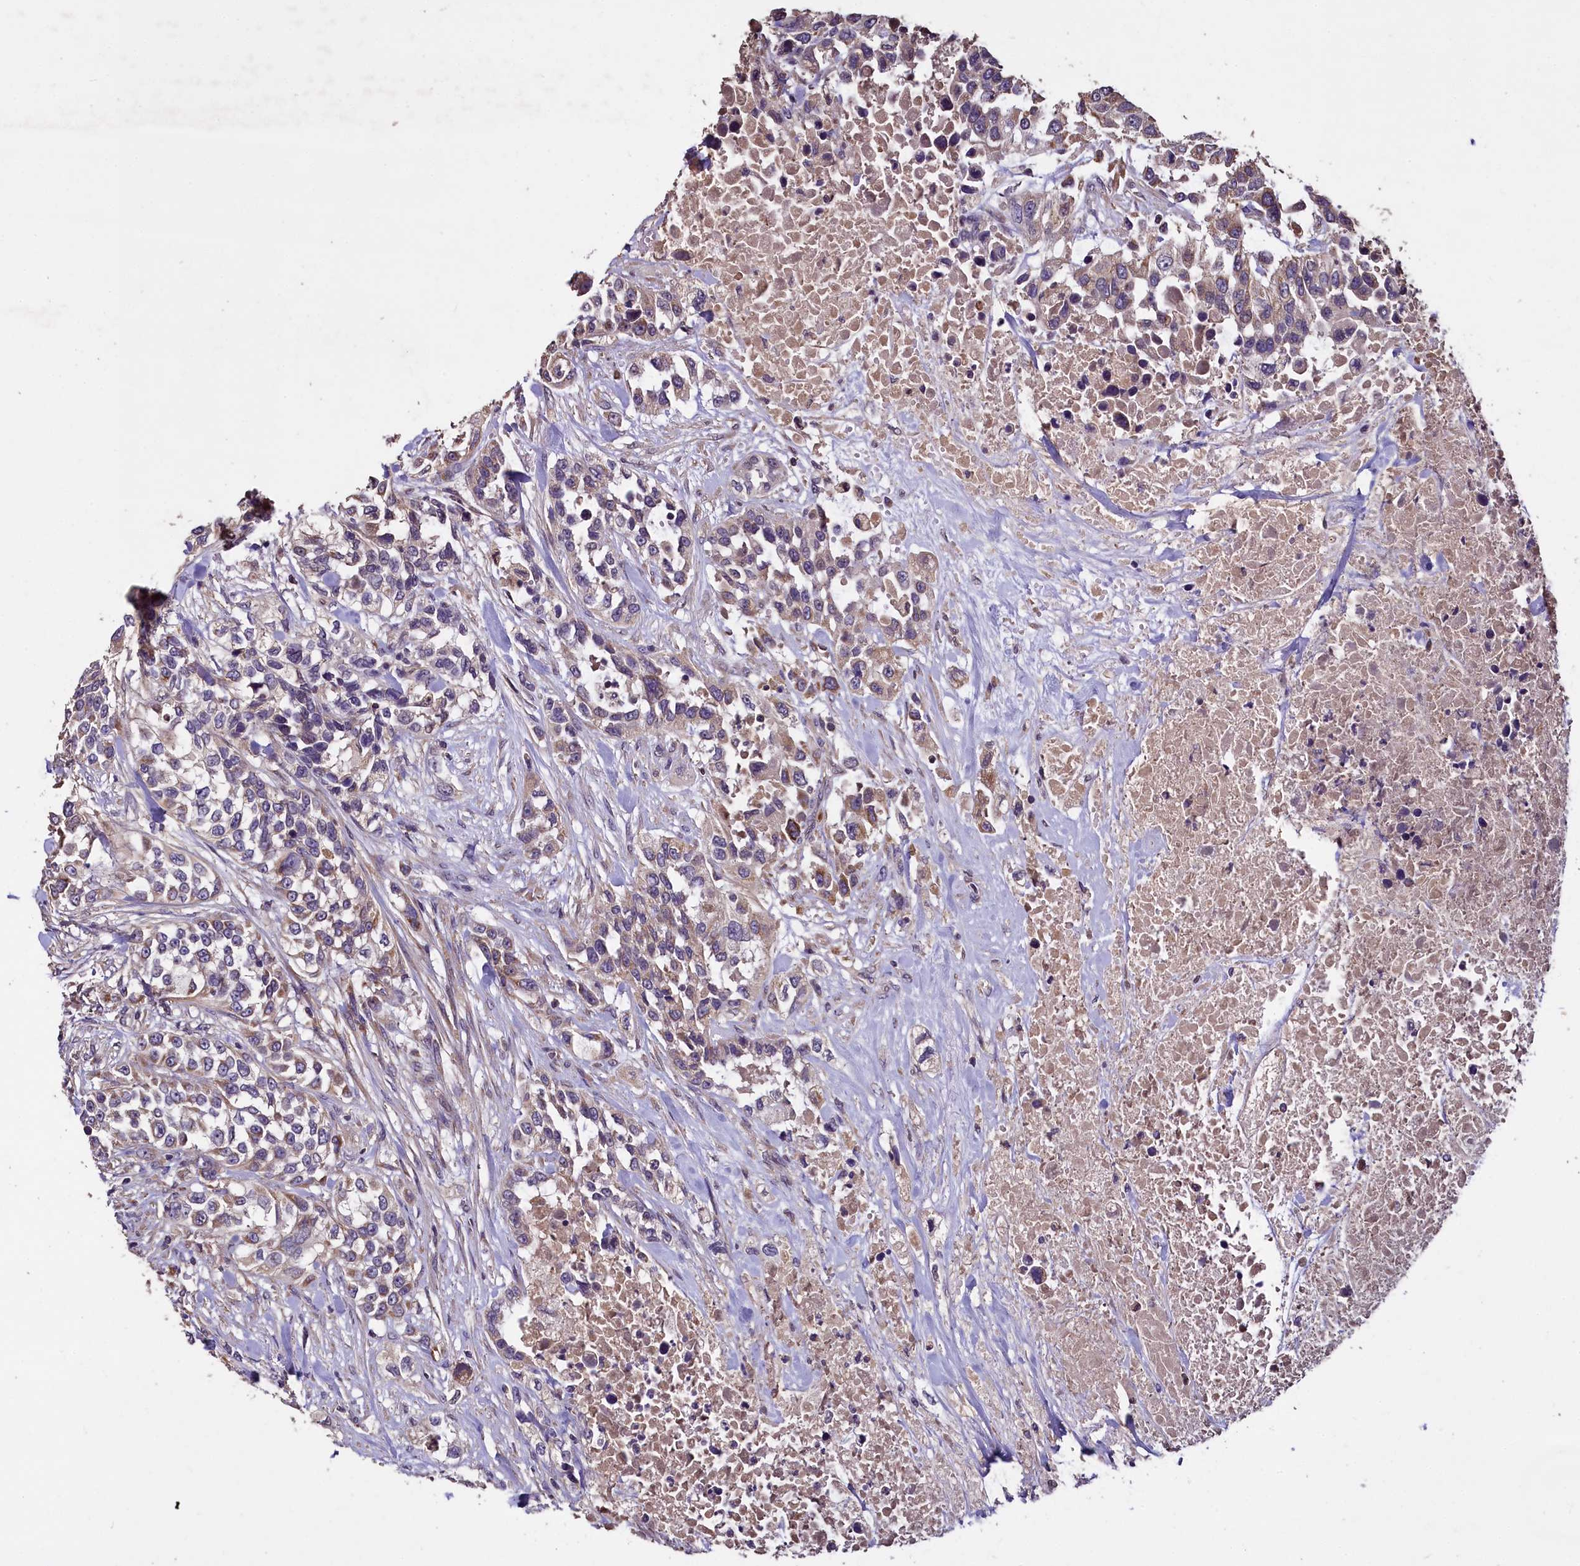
{"staining": {"intensity": "weak", "quantity": ">75%", "location": "cytoplasmic/membranous"}, "tissue": "urothelial cancer", "cell_type": "Tumor cells", "image_type": "cancer", "snomed": [{"axis": "morphology", "description": "Urothelial carcinoma, High grade"}, {"axis": "topography", "description": "Urinary bladder"}], "caption": "Protein expression analysis of human urothelial carcinoma (high-grade) reveals weak cytoplasmic/membranous expression in approximately >75% of tumor cells.", "gene": "COQ9", "patient": {"sex": "female", "age": 80}}